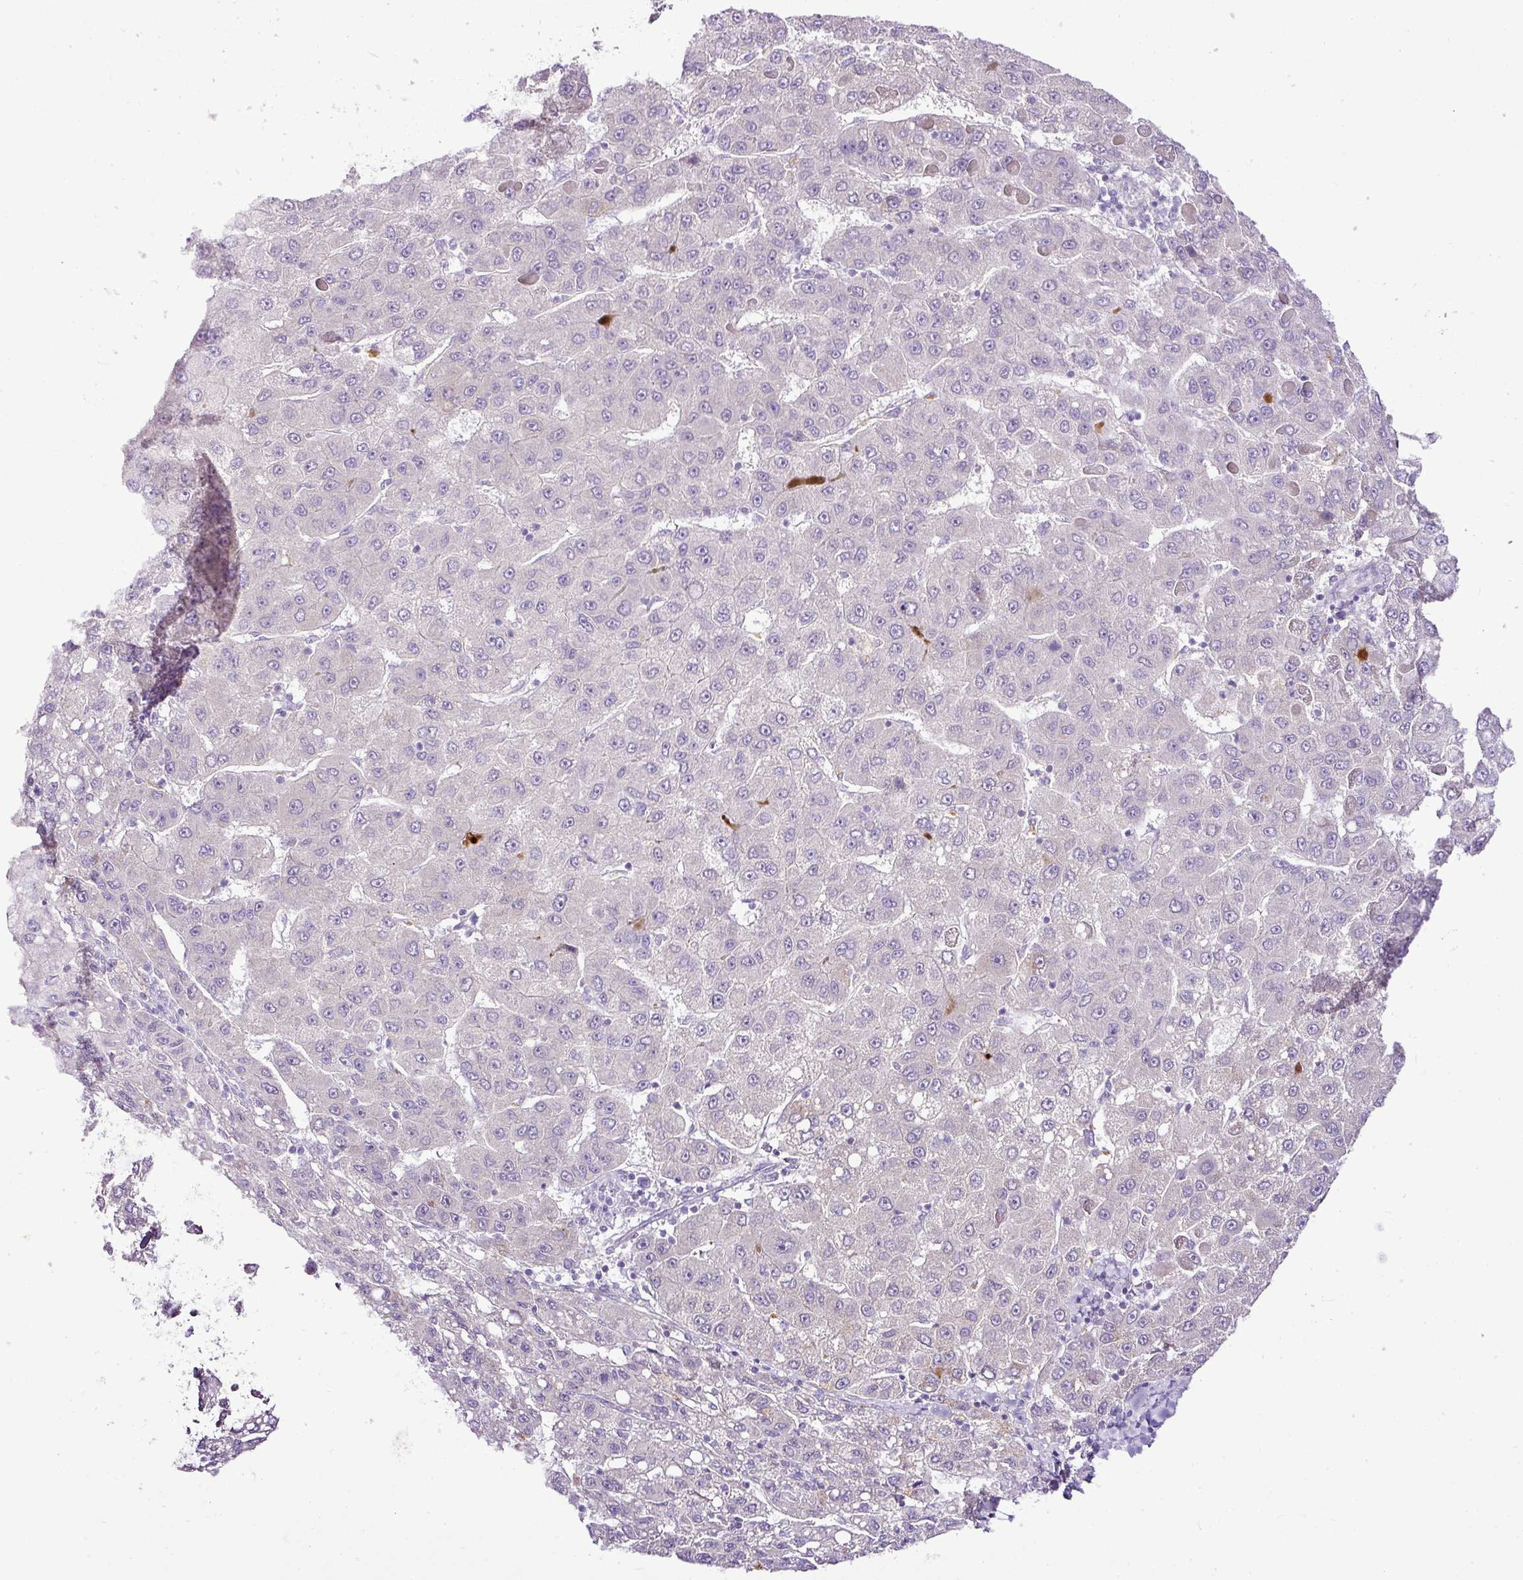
{"staining": {"intensity": "negative", "quantity": "none", "location": "none"}, "tissue": "liver cancer", "cell_type": "Tumor cells", "image_type": "cancer", "snomed": [{"axis": "morphology", "description": "Carcinoma, Hepatocellular, NOS"}, {"axis": "topography", "description": "Liver"}], "caption": "Tumor cells are negative for brown protein staining in hepatocellular carcinoma (liver).", "gene": "ESR1", "patient": {"sex": "female", "age": 82}}